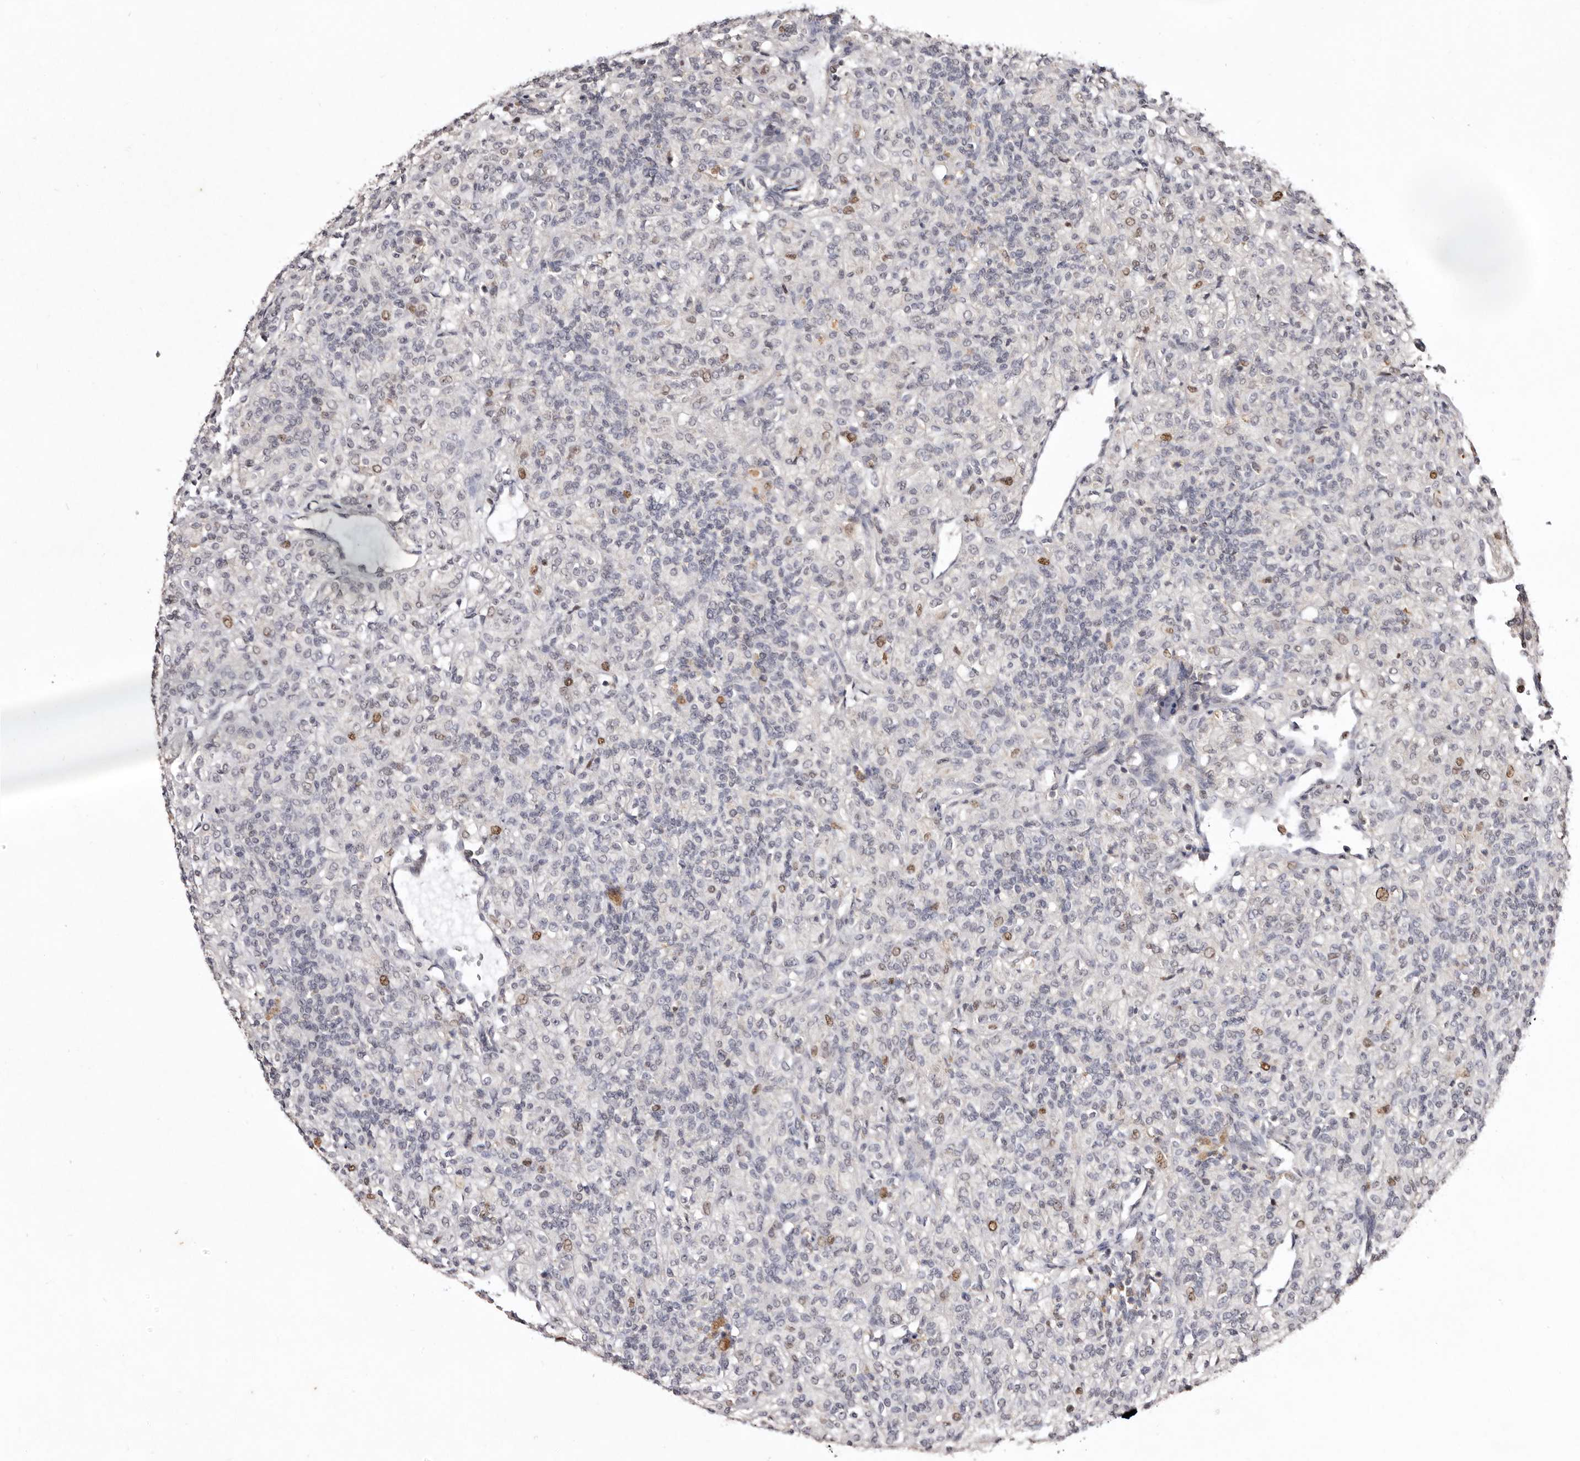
{"staining": {"intensity": "moderate", "quantity": "<25%", "location": "nuclear"}, "tissue": "renal cancer", "cell_type": "Tumor cells", "image_type": "cancer", "snomed": [{"axis": "morphology", "description": "Adenocarcinoma, NOS"}, {"axis": "topography", "description": "Kidney"}], "caption": "Adenocarcinoma (renal) stained for a protein (brown) shows moderate nuclear positive expression in approximately <25% of tumor cells.", "gene": "NOTCH1", "patient": {"sex": "male", "age": 77}}